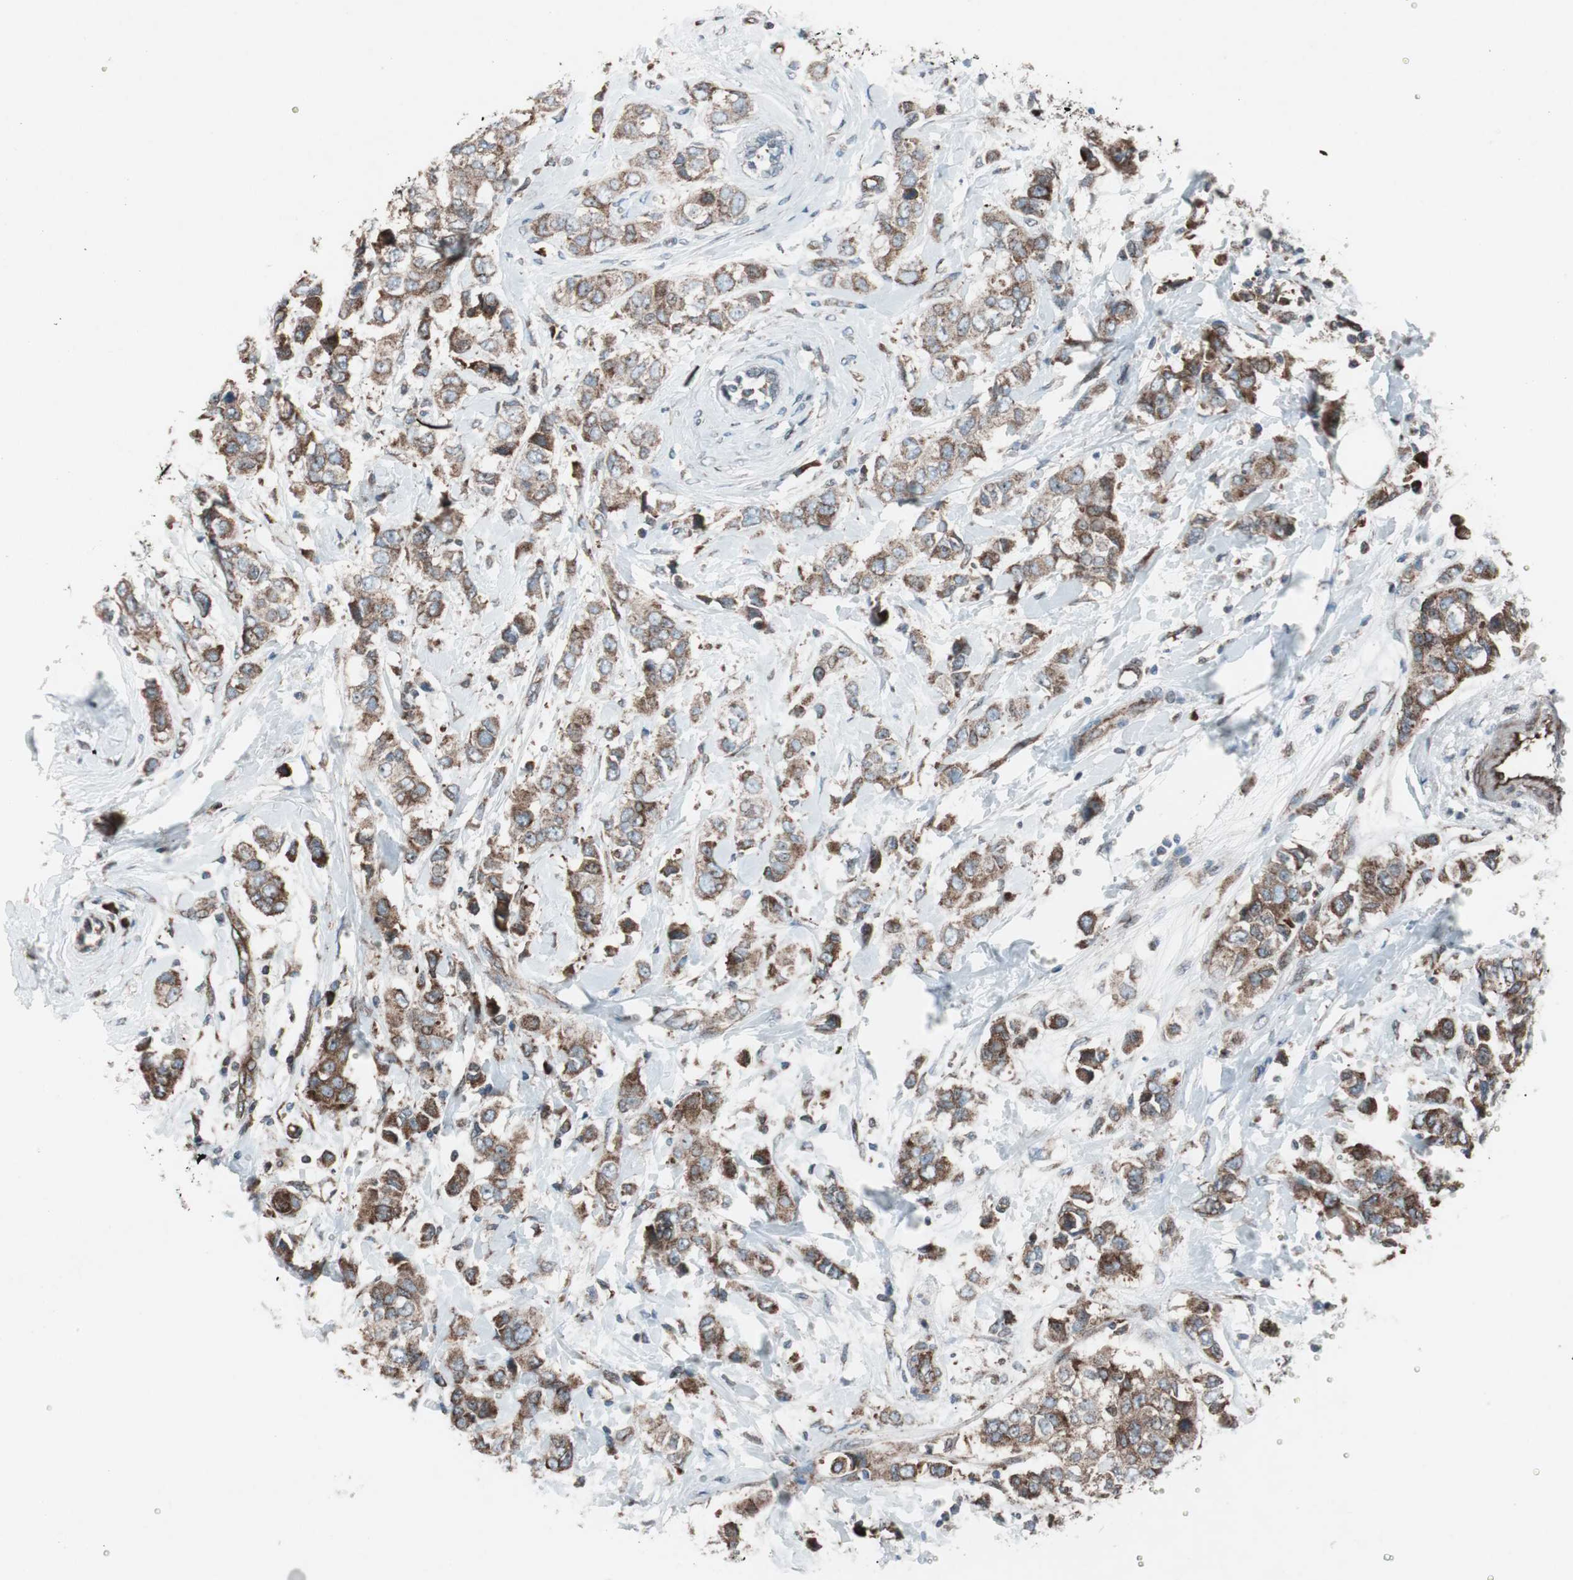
{"staining": {"intensity": "strong", "quantity": ">75%", "location": "cytoplasmic/membranous"}, "tissue": "breast cancer", "cell_type": "Tumor cells", "image_type": "cancer", "snomed": [{"axis": "morphology", "description": "Duct carcinoma"}, {"axis": "topography", "description": "Breast"}], "caption": "Immunohistochemical staining of intraductal carcinoma (breast) demonstrates high levels of strong cytoplasmic/membranous protein positivity in about >75% of tumor cells. (DAB (3,3'-diaminobenzidine) IHC, brown staining for protein, blue staining for nuclei).", "gene": "CCL14", "patient": {"sex": "female", "age": 50}}